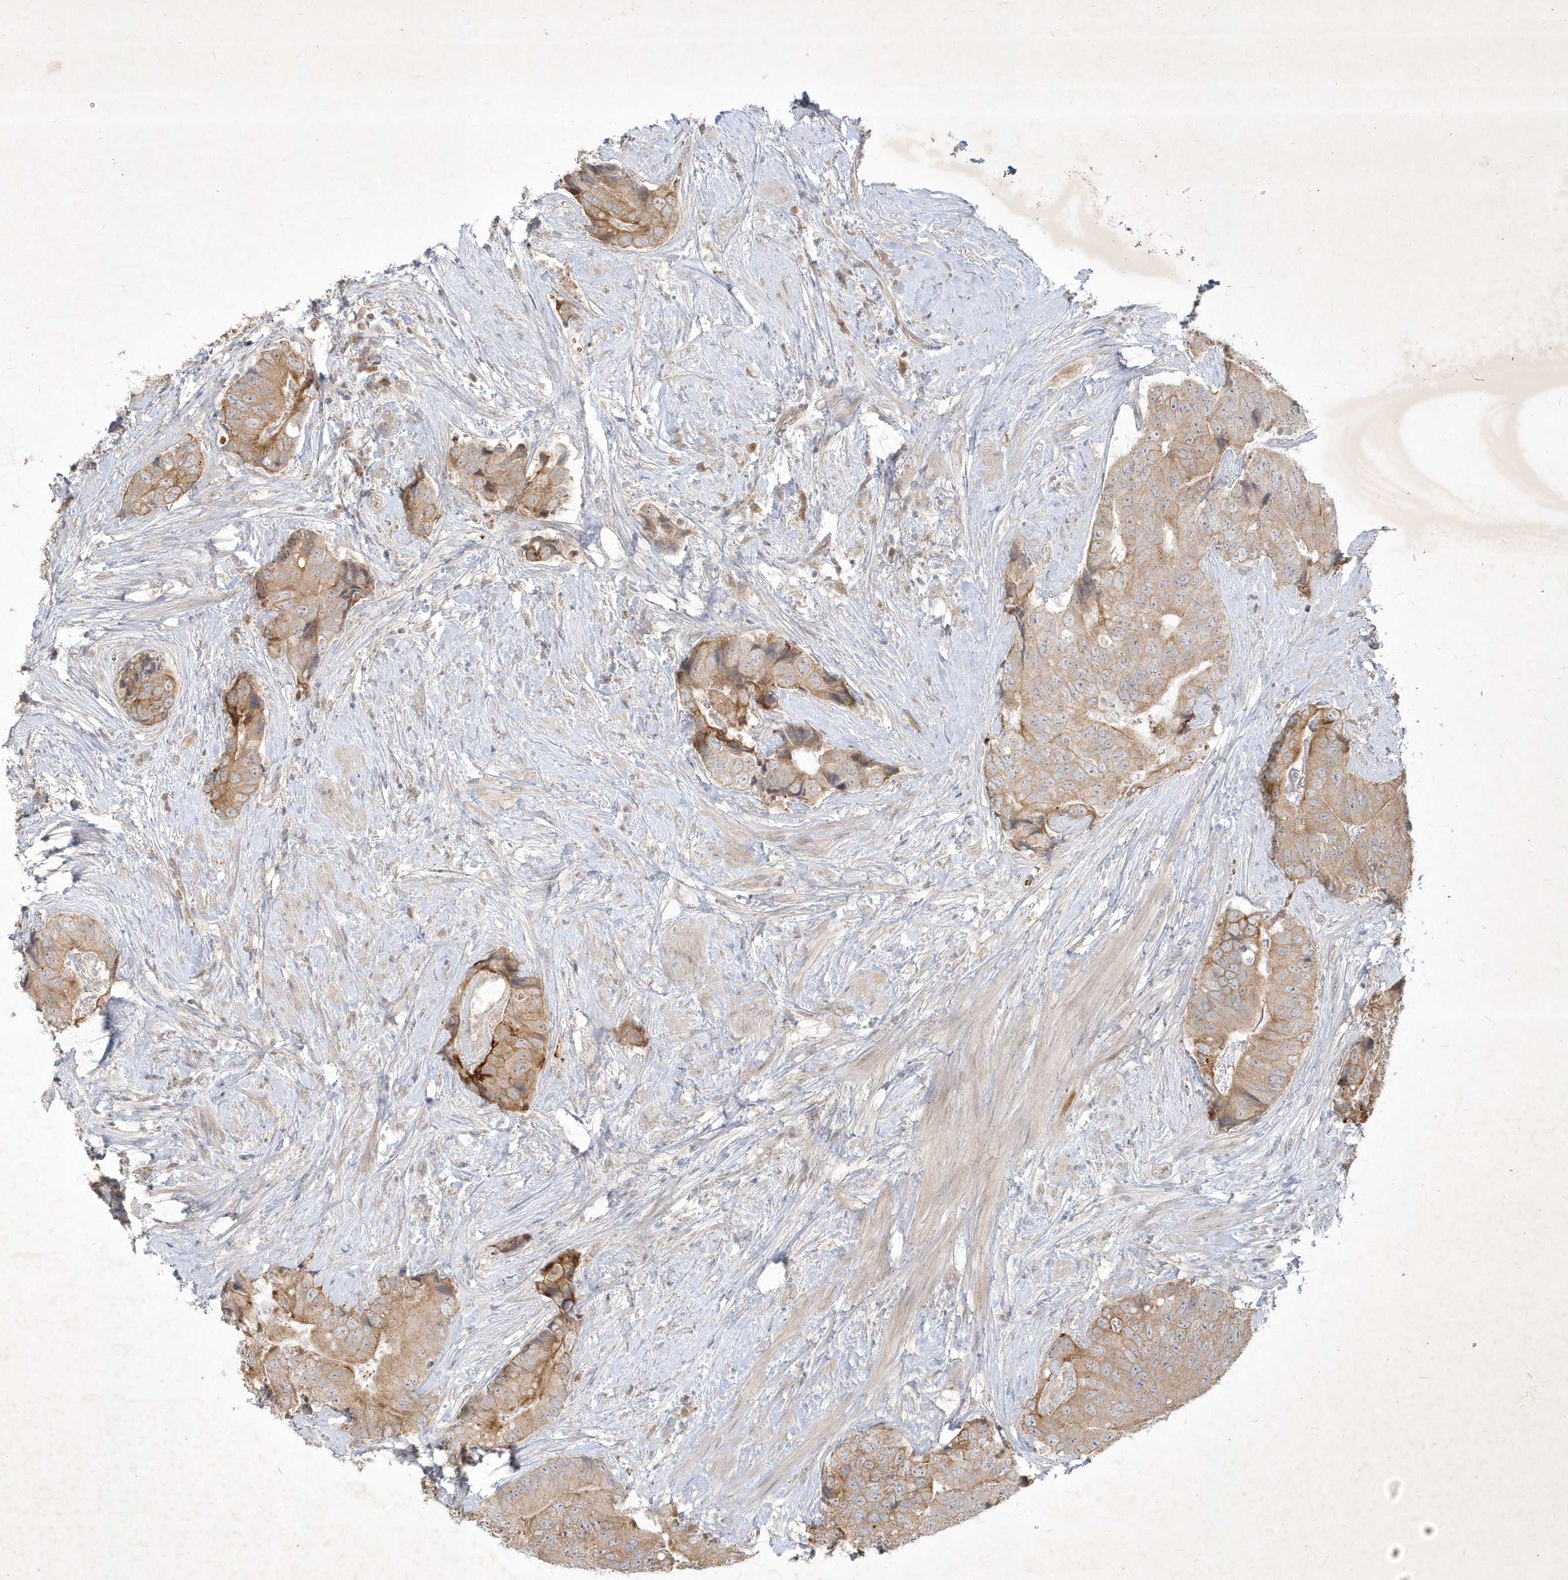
{"staining": {"intensity": "moderate", "quantity": "25%-75%", "location": "cytoplasmic/membranous"}, "tissue": "prostate cancer", "cell_type": "Tumor cells", "image_type": "cancer", "snomed": [{"axis": "morphology", "description": "Adenocarcinoma, High grade"}, {"axis": "topography", "description": "Prostate"}], "caption": "Protein staining shows moderate cytoplasmic/membranous staining in approximately 25%-75% of tumor cells in high-grade adenocarcinoma (prostate). Using DAB (3,3'-diaminobenzidine) (brown) and hematoxylin (blue) stains, captured at high magnification using brightfield microscopy.", "gene": "BOD1", "patient": {"sex": "male", "age": 70}}